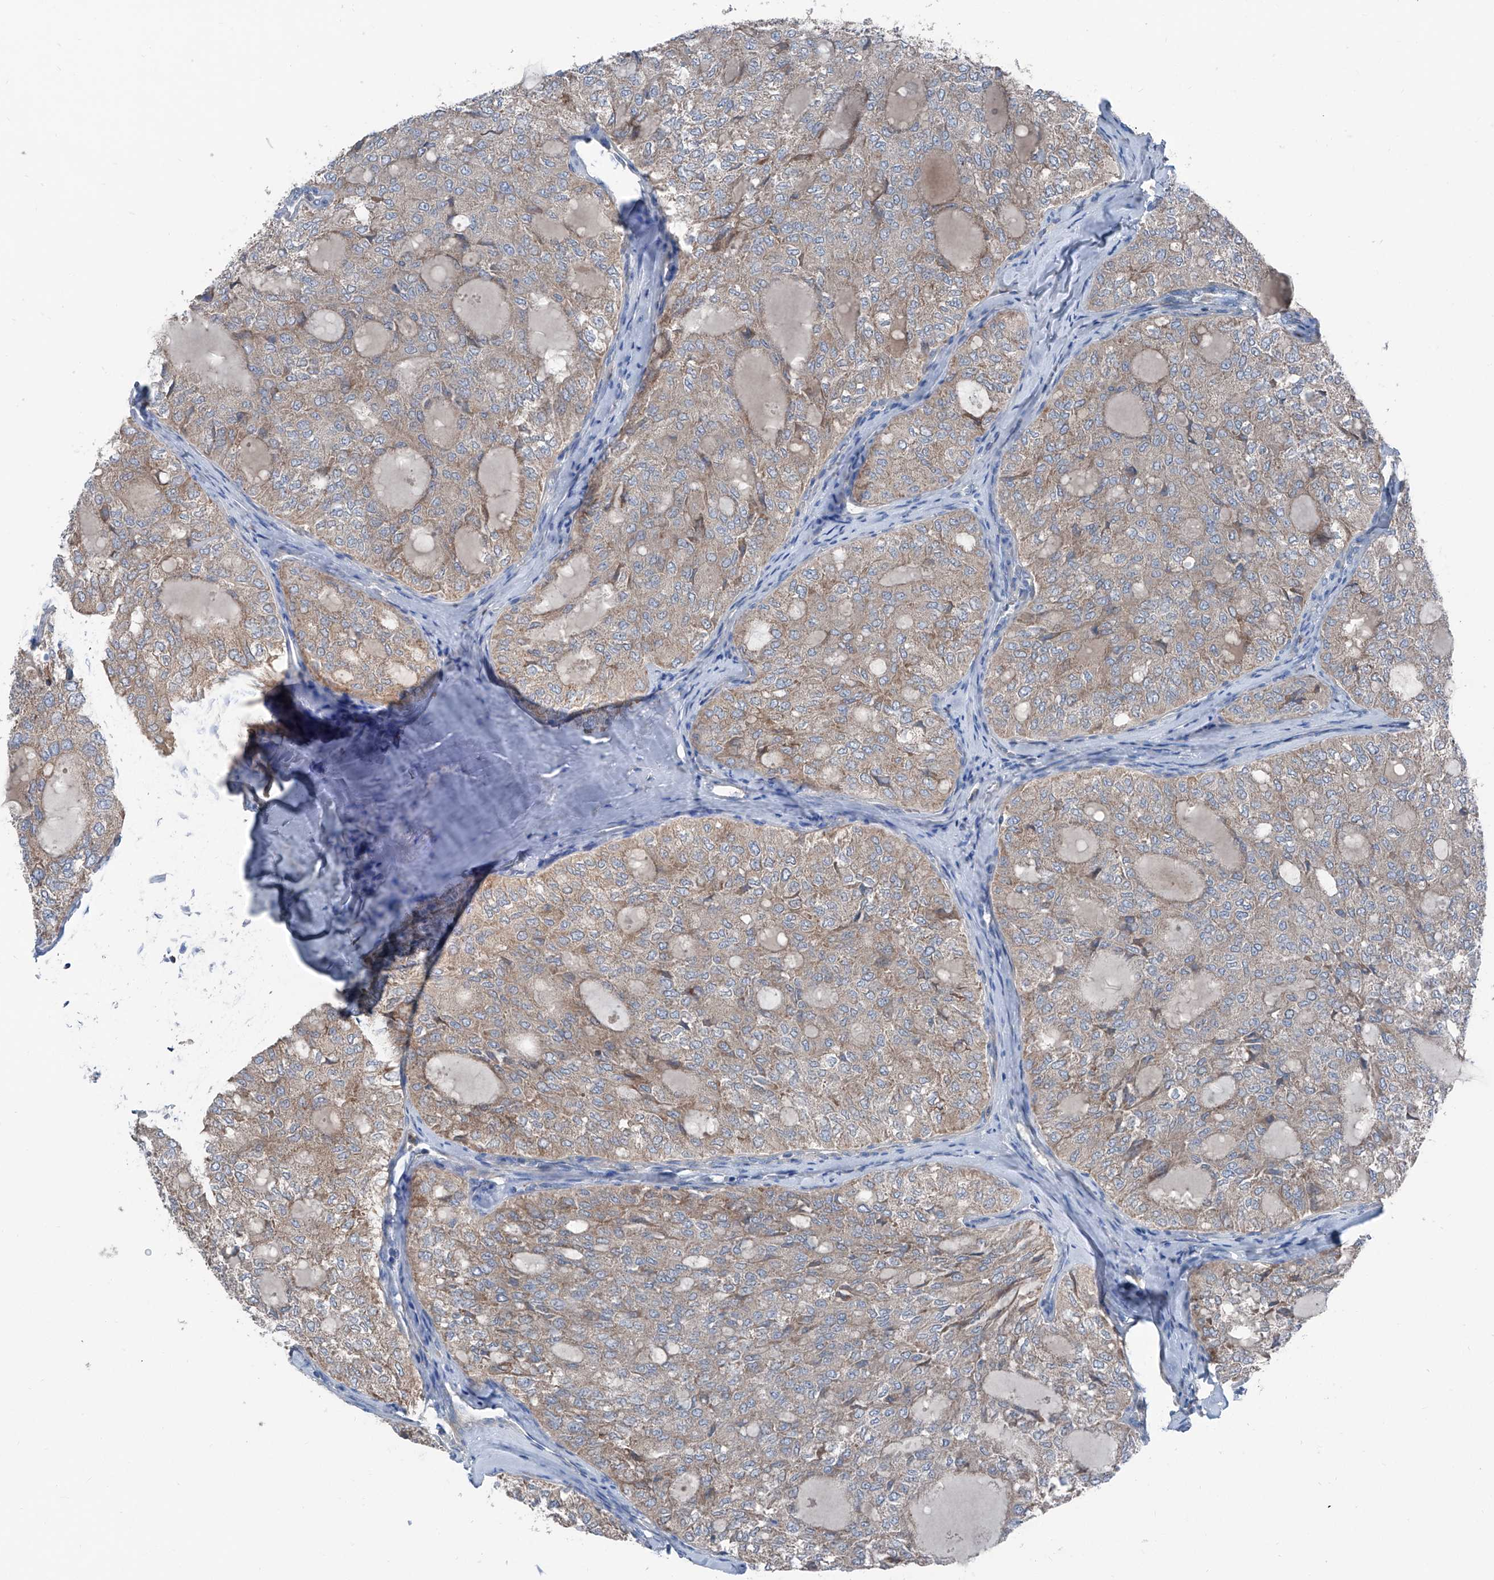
{"staining": {"intensity": "weak", "quantity": ">75%", "location": "cytoplasmic/membranous"}, "tissue": "thyroid cancer", "cell_type": "Tumor cells", "image_type": "cancer", "snomed": [{"axis": "morphology", "description": "Follicular adenoma carcinoma, NOS"}, {"axis": "topography", "description": "Thyroid gland"}], "caption": "Immunohistochemical staining of thyroid follicular adenoma carcinoma reveals weak cytoplasmic/membranous protein staining in approximately >75% of tumor cells. The staining is performed using DAB brown chromogen to label protein expression. The nuclei are counter-stained blue using hematoxylin.", "gene": "GPAT3", "patient": {"sex": "male", "age": 75}}